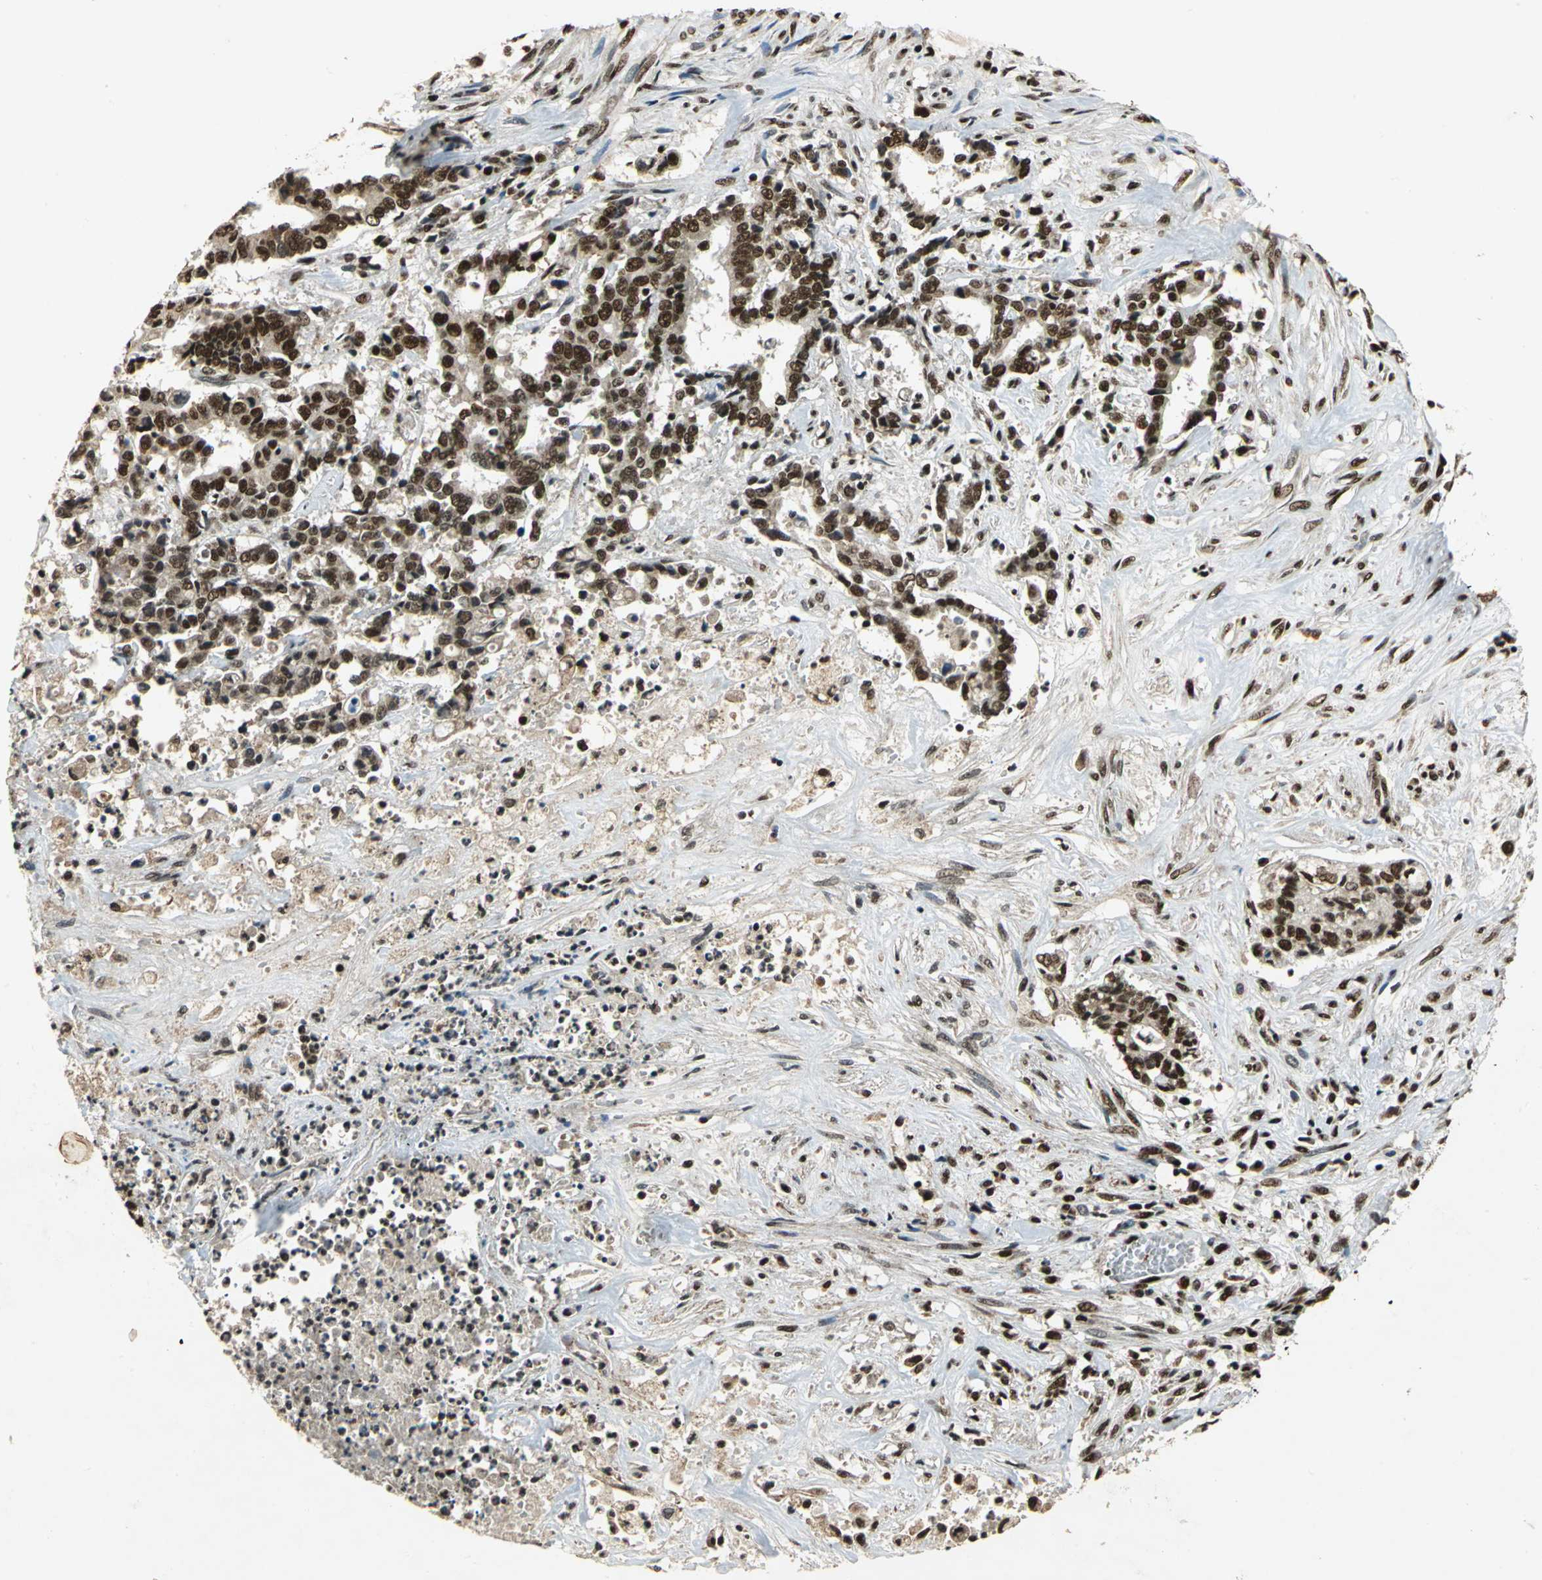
{"staining": {"intensity": "strong", "quantity": ">75%", "location": "nuclear"}, "tissue": "liver cancer", "cell_type": "Tumor cells", "image_type": "cancer", "snomed": [{"axis": "morphology", "description": "Cholangiocarcinoma"}, {"axis": "topography", "description": "Liver"}], "caption": "The photomicrograph reveals a brown stain indicating the presence of a protein in the nuclear of tumor cells in liver cancer (cholangiocarcinoma). (Stains: DAB (3,3'-diaminobenzidine) in brown, nuclei in blue, Microscopy: brightfield microscopy at high magnification).", "gene": "MTA2", "patient": {"sex": "male", "age": 57}}